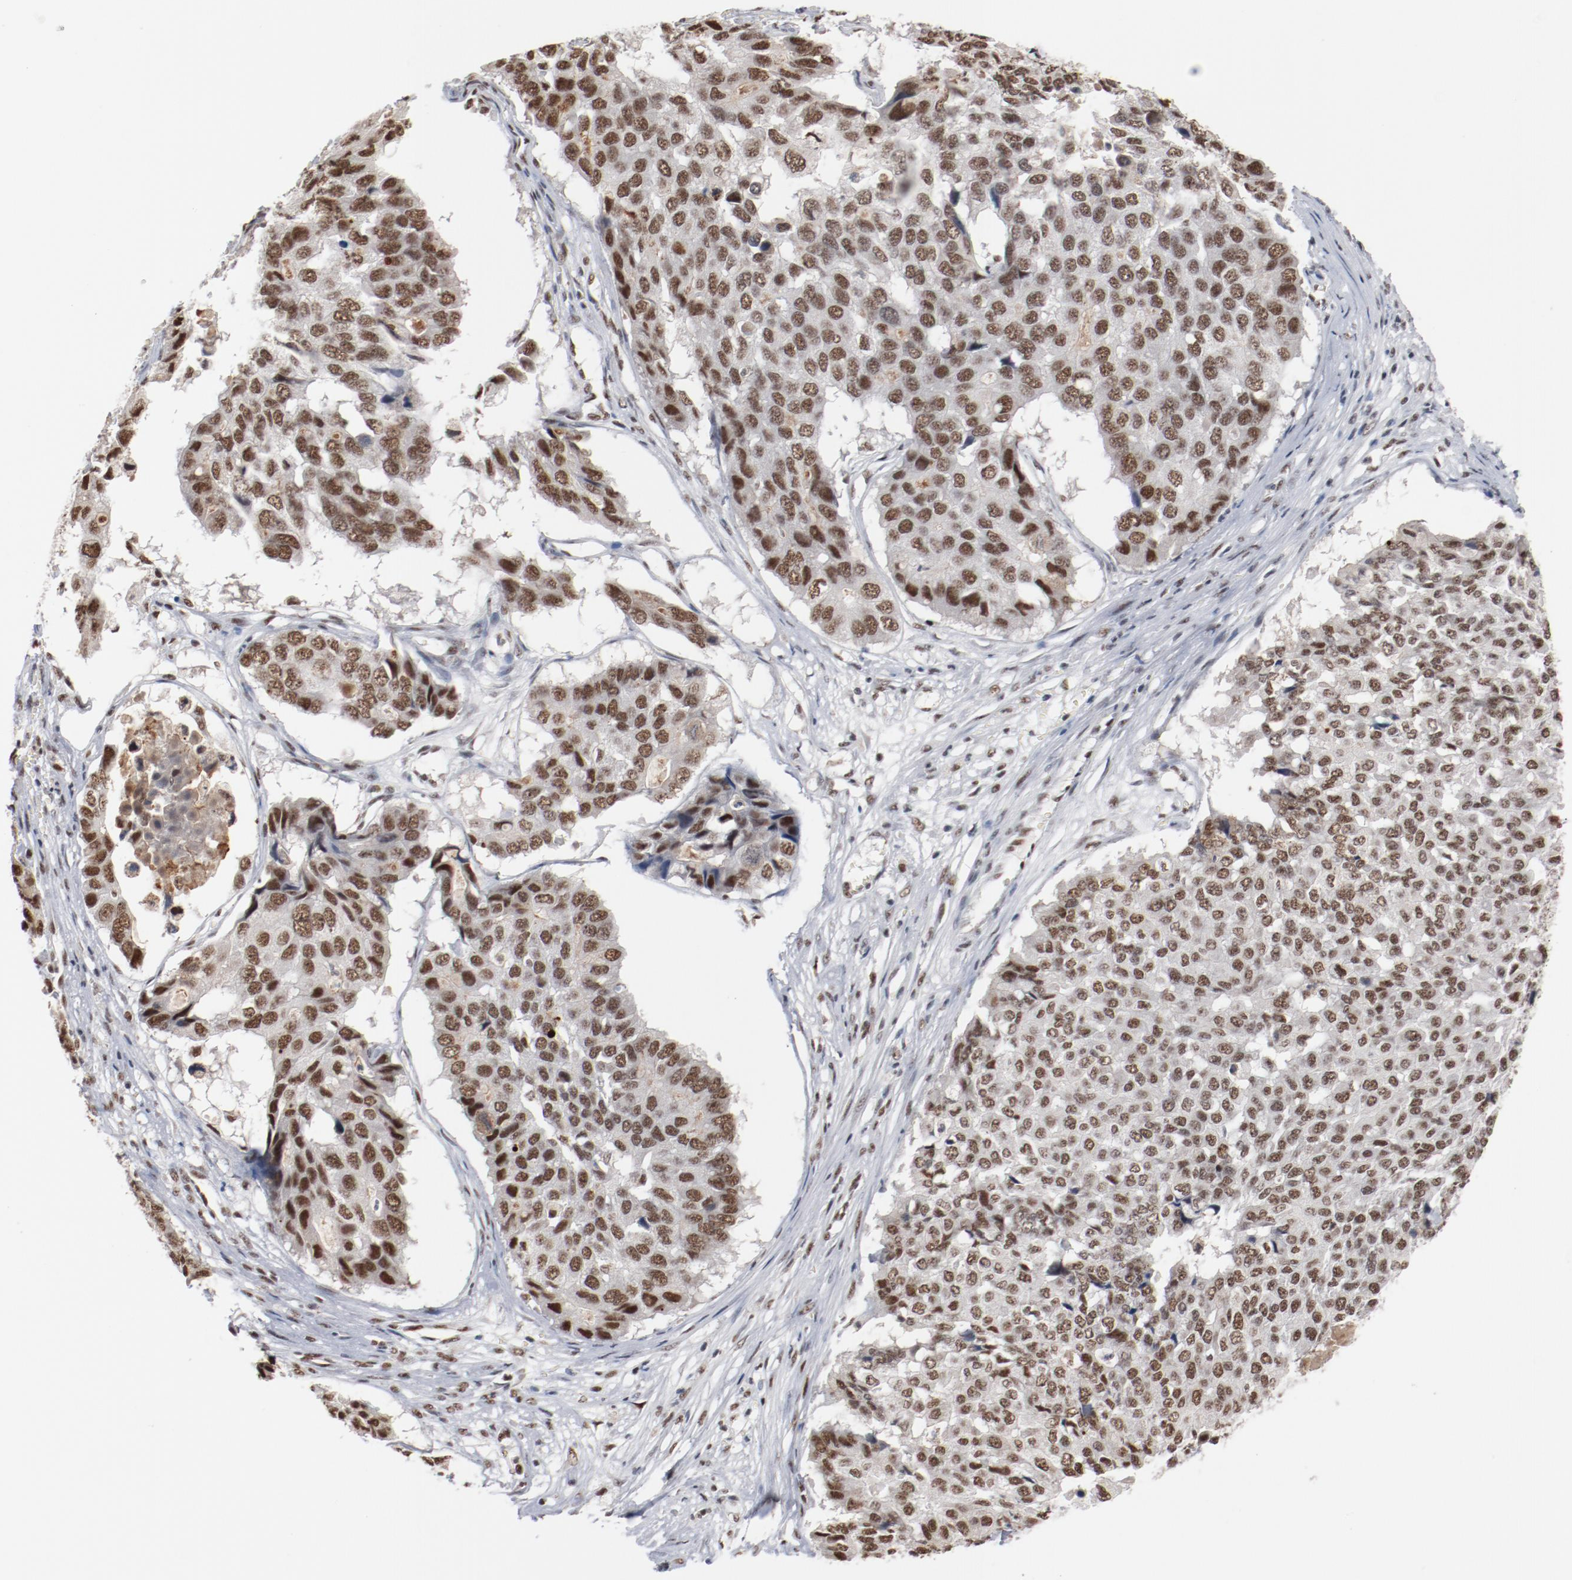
{"staining": {"intensity": "moderate", "quantity": ">75%", "location": "nuclear"}, "tissue": "pancreatic cancer", "cell_type": "Tumor cells", "image_type": "cancer", "snomed": [{"axis": "morphology", "description": "Adenocarcinoma, NOS"}, {"axis": "topography", "description": "Pancreas"}], "caption": "Tumor cells show medium levels of moderate nuclear positivity in approximately >75% of cells in pancreatic cancer. Immunohistochemistry stains the protein in brown and the nuclei are stained blue.", "gene": "BUB3", "patient": {"sex": "male", "age": 50}}